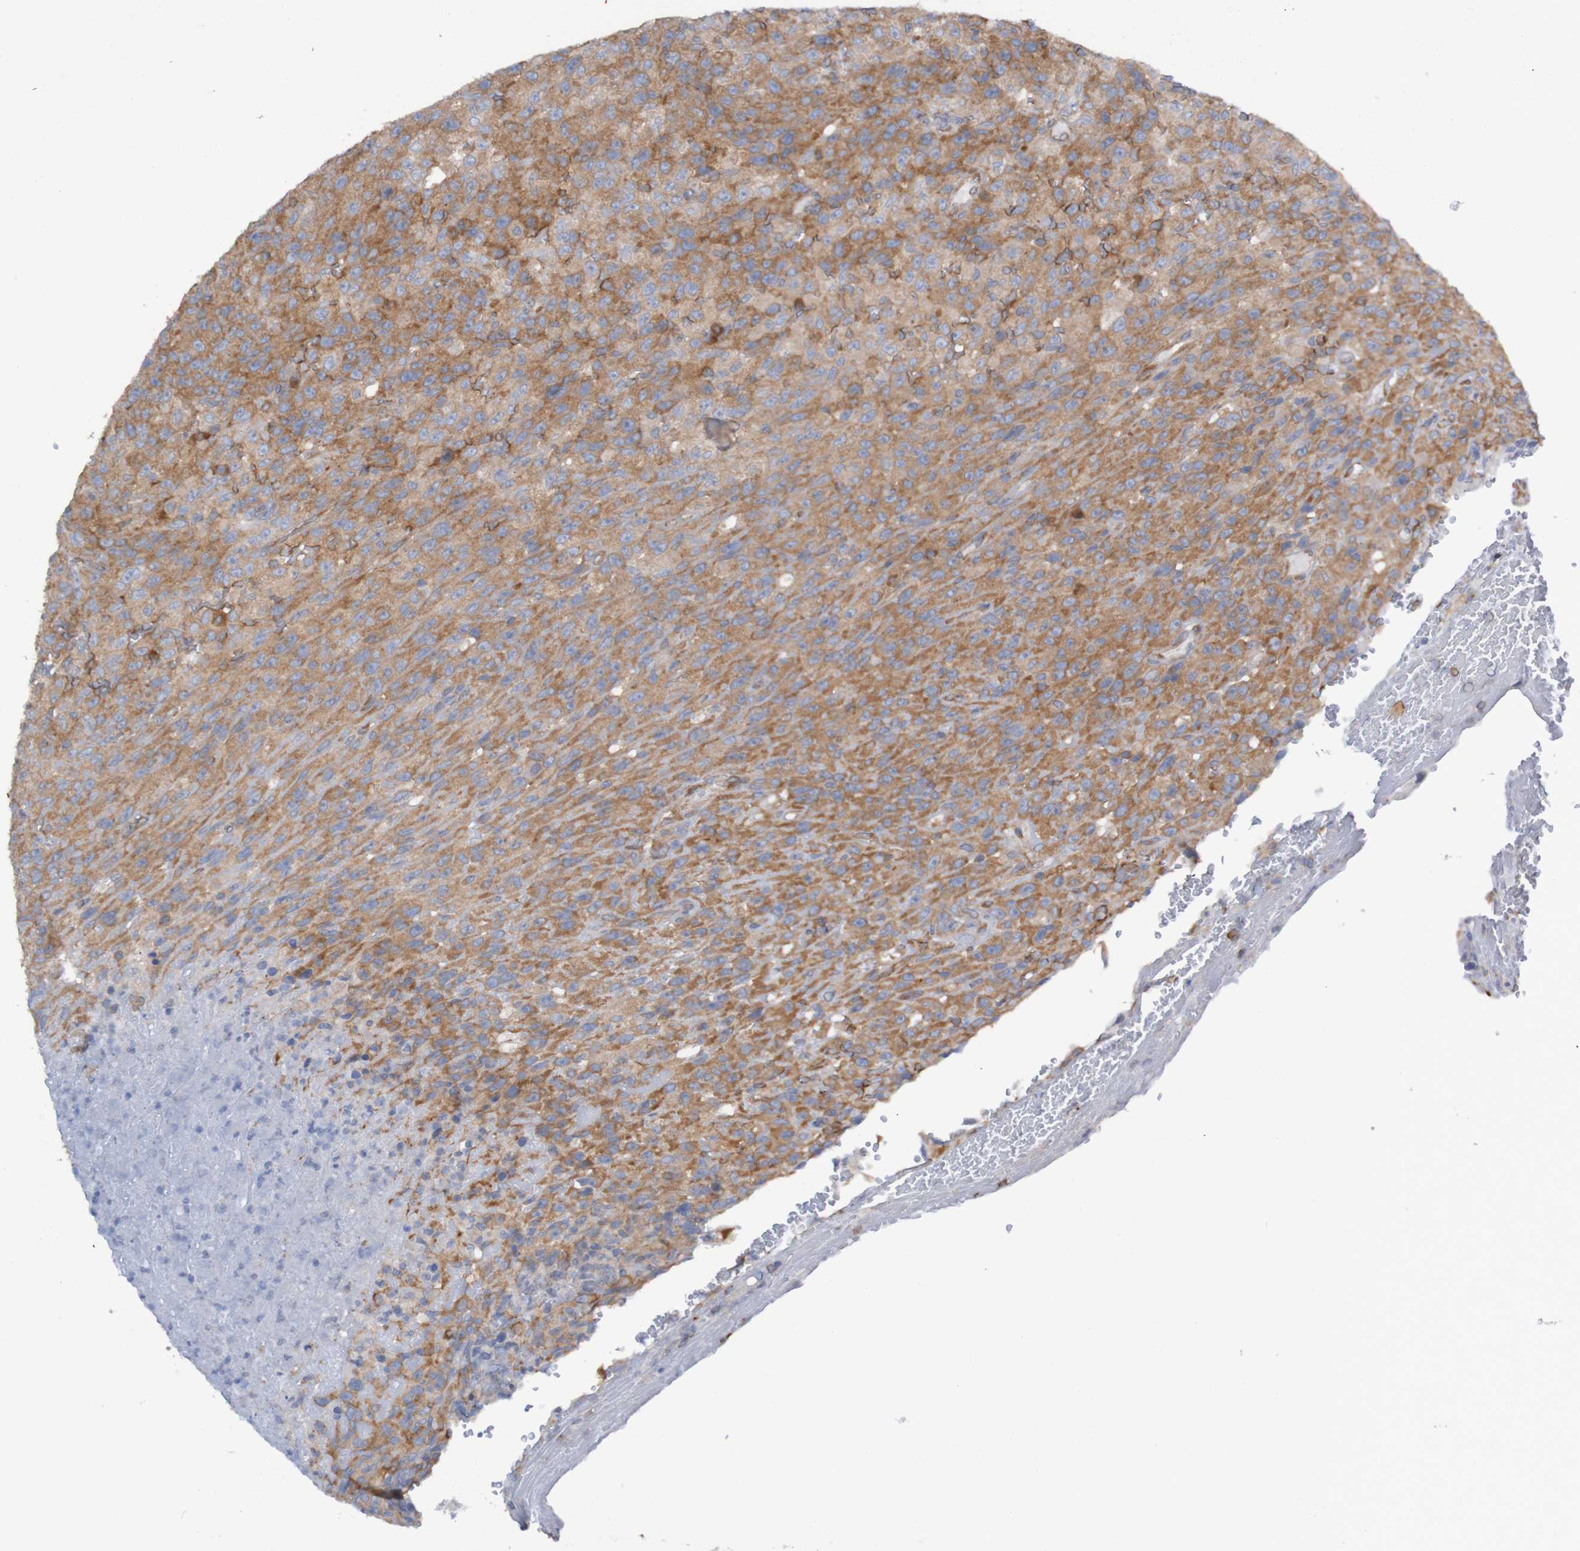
{"staining": {"intensity": "moderate", "quantity": ">75%", "location": "cytoplasmic/membranous"}, "tissue": "urothelial cancer", "cell_type": "Tumor cells", "image_type": "cancer", "snomed": [{"axis": "morphology", "description": "Urothelial carcinoma, High grade"}, {"axis": "topography", "description": "Urinary bladder"}], "caption": "A high-resolution histopathology image shows IHC staining of high-grade urothelial carcinoma, which displays moderate cytoplasmic/membranous expression in approximately >75% of tumor cells.", "gene": "LRRC47", "patient": {"sex": "male", "age": 66}}